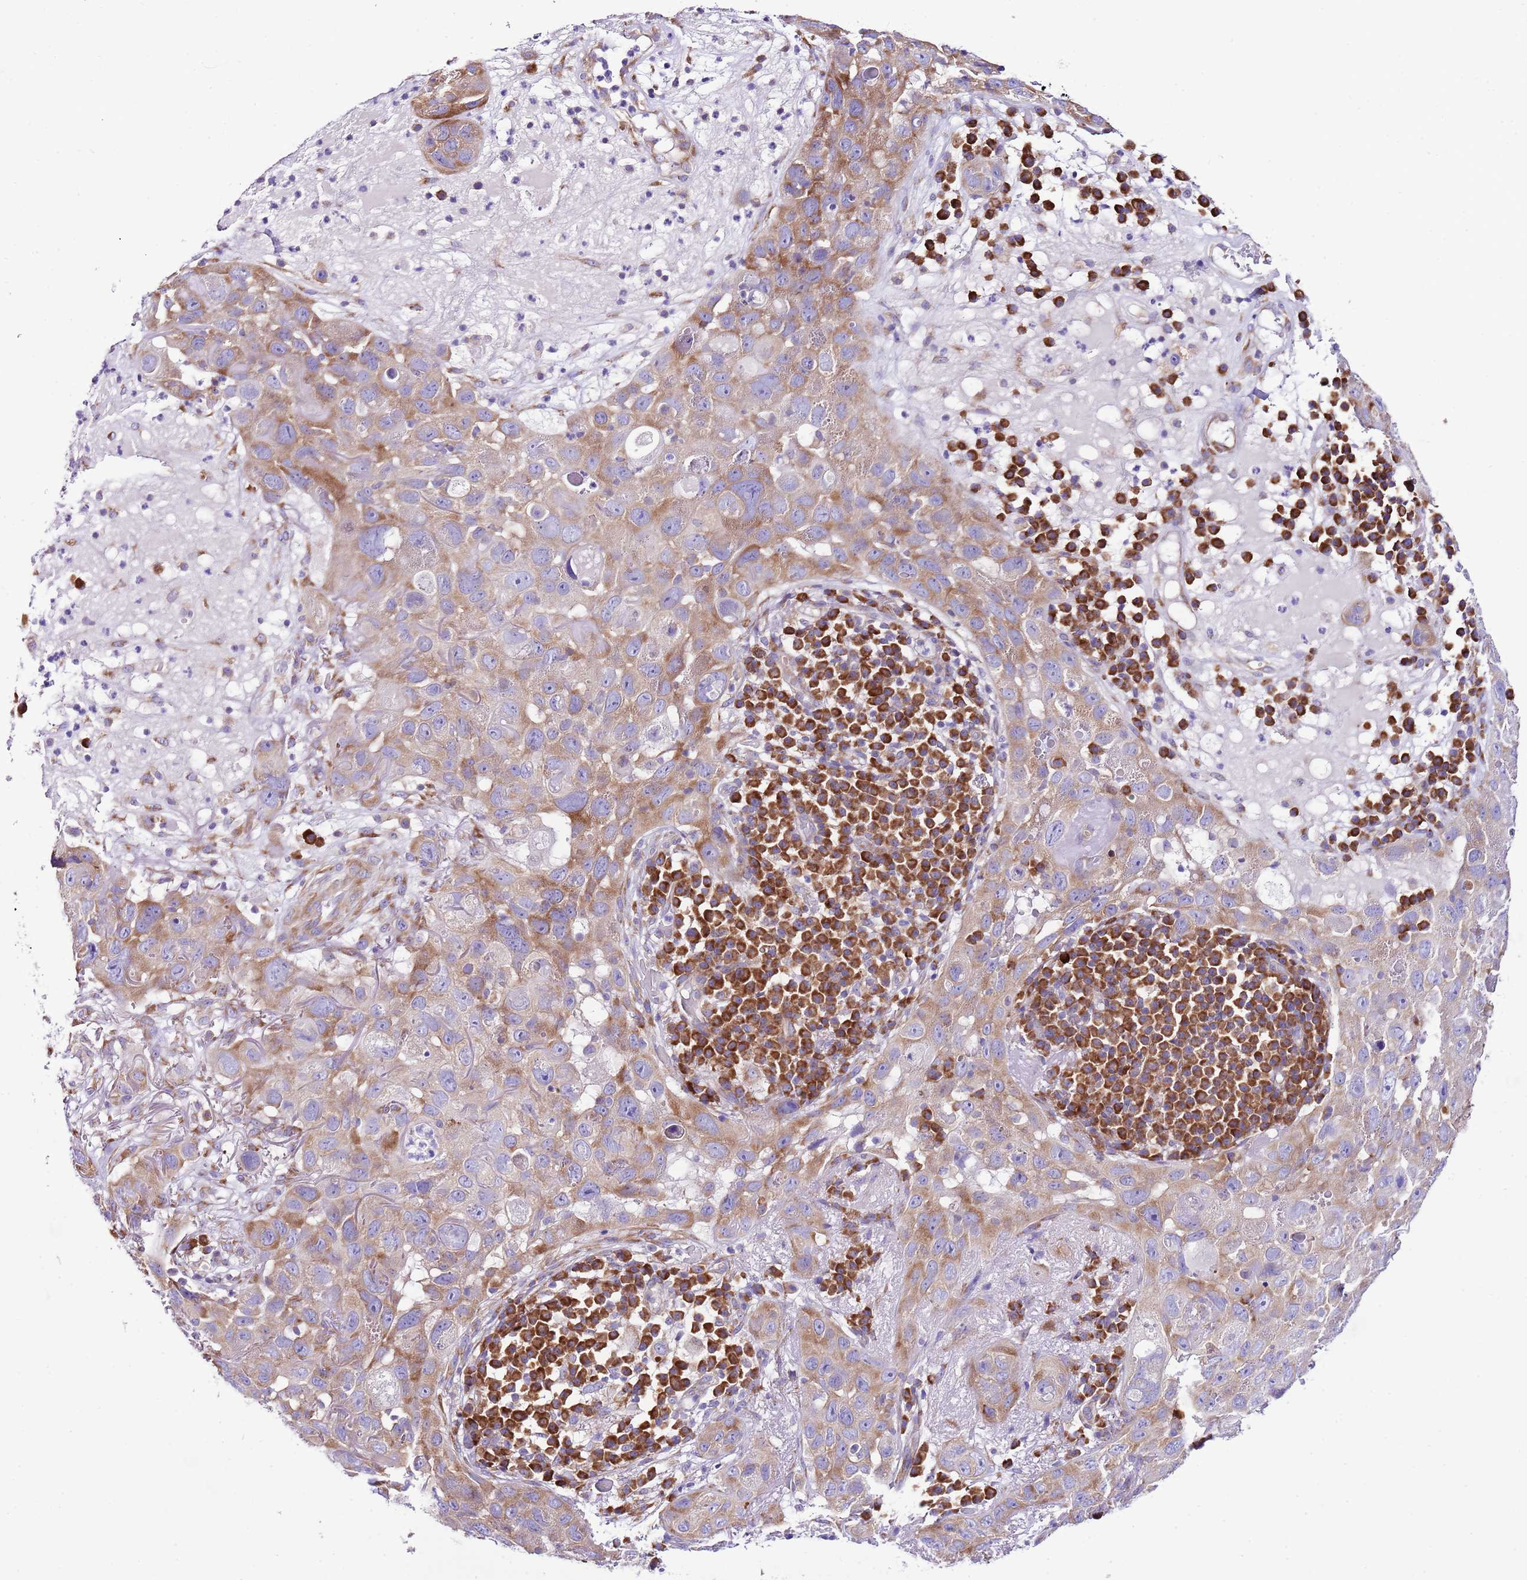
{"staining": {"intensity": "moderate", "quantity": ">75%", "location": "cytoplasmic/membranous"}, "tissue": "skin cancer", "cell_type": "Tumor cells", "image_type": "cancer", "snomed": [{"axis": "morphology", "description": "Squamous cell carcinoma in situ, NOS"}, {"axis": "morphology", "description": "Squamous cell carcinoma, NOS"}, {"axis": "topography", "description": "Skin"}], "caption": "There is medium levels of moderate cytoplasmic/membranous positivity in tumor cells of skin cancer (squamous cell carcinoma), as demonstrated by immunohistochemical staining (brown color).", "gene": "RPS10", "patient": {"sex": "male", "age": 93}}